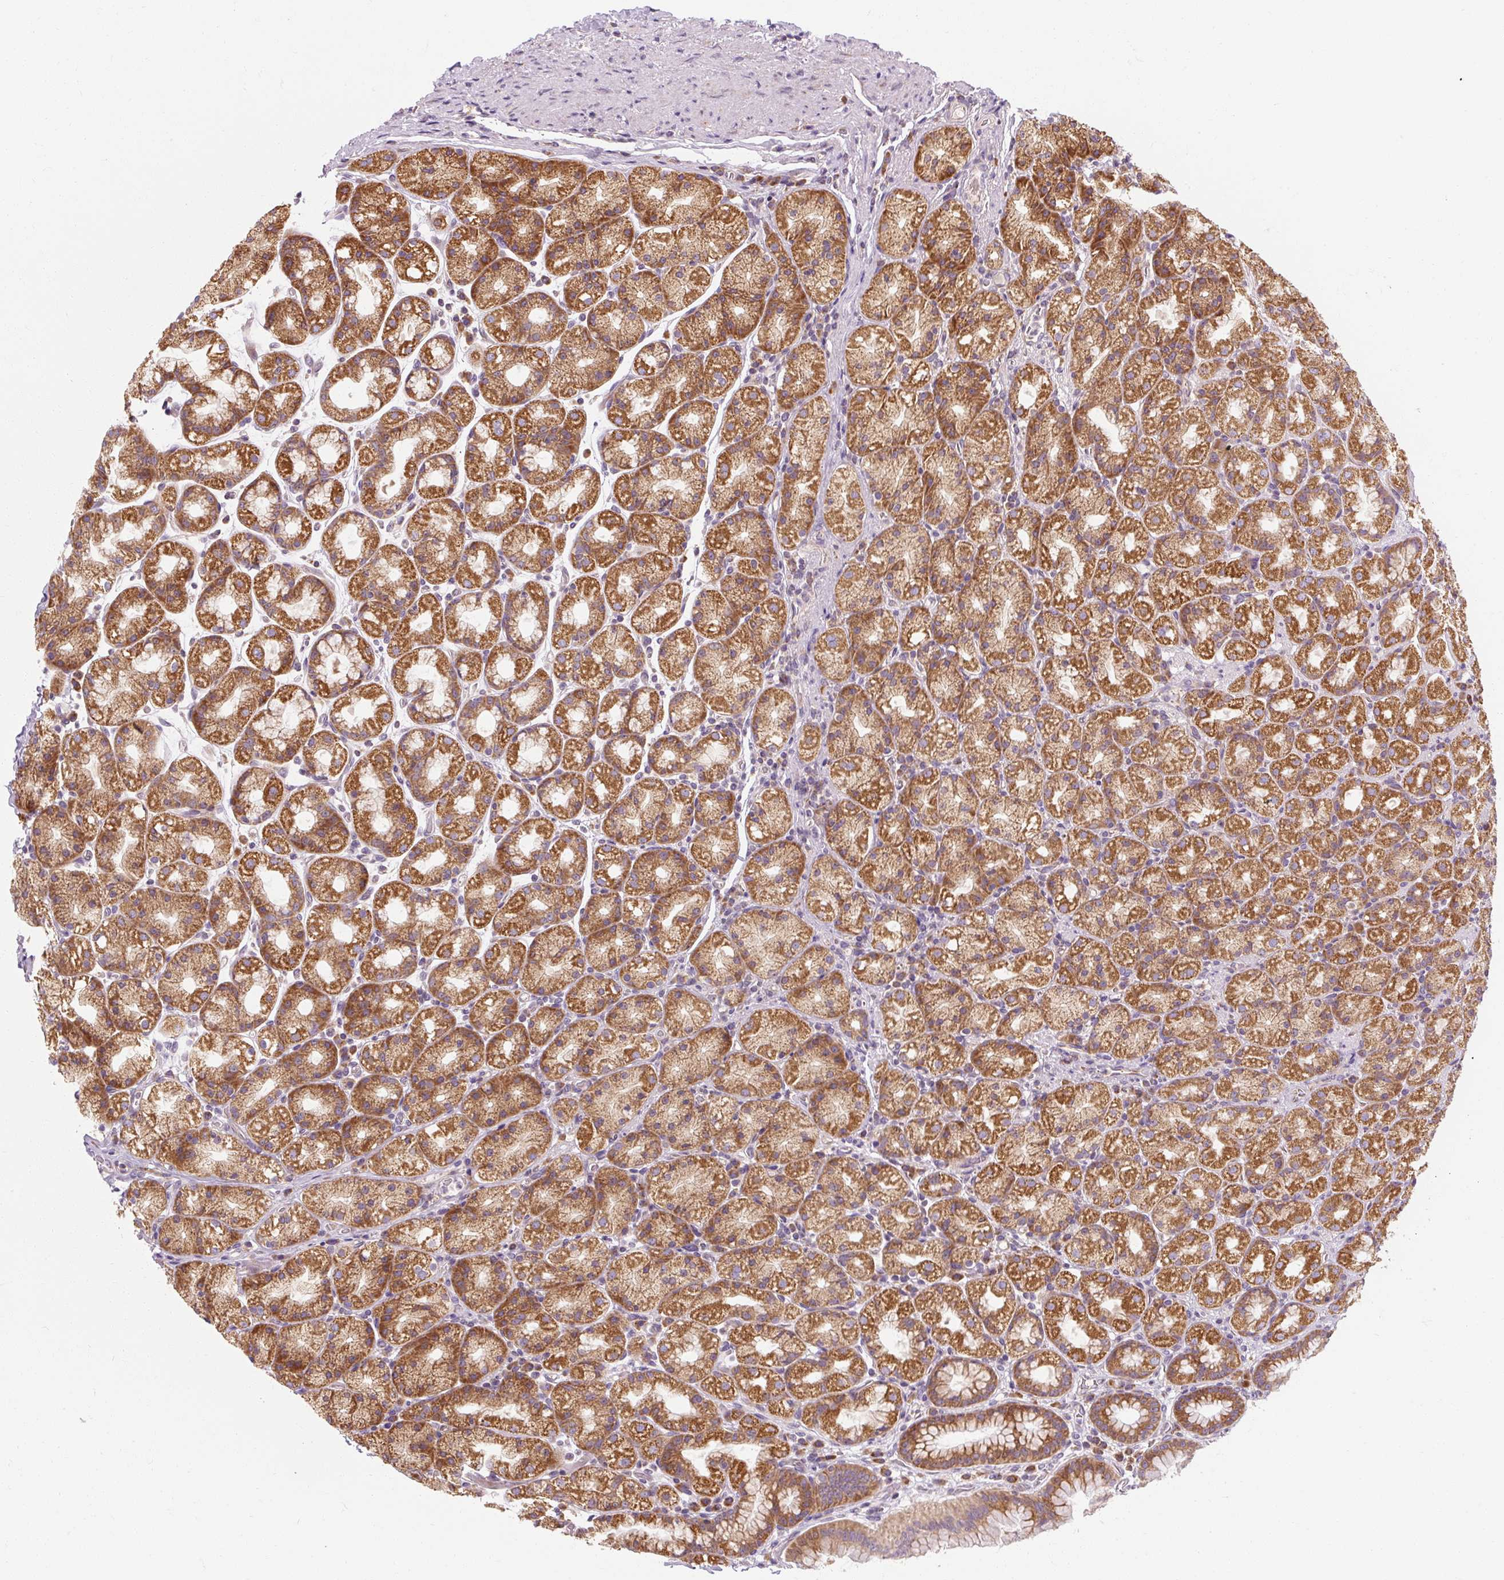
{"staining": {"intensity": "strong", "quantity": ">75%", "location": "cytoplasmic/membranous"}, "tissue": "stomach", "cell_type": "Glandular cells", "image_type": "normal", "snomed": [{"axis": "morphology", "description": "Normal tissue, NOS"}, {"axis": "topography", "description": "Stomach, upper"}, {"axis": "topography", "description": "Stomach"}], "caption": "High-power microscopy captured an immunohistochemistry (IHC) image of normal stomach, revealing strong cytoplasmic/membranous positivity in about >75% of glandular cells.", "gene": "PRSS48", "patient": {"sex": "male", "age": 68}}